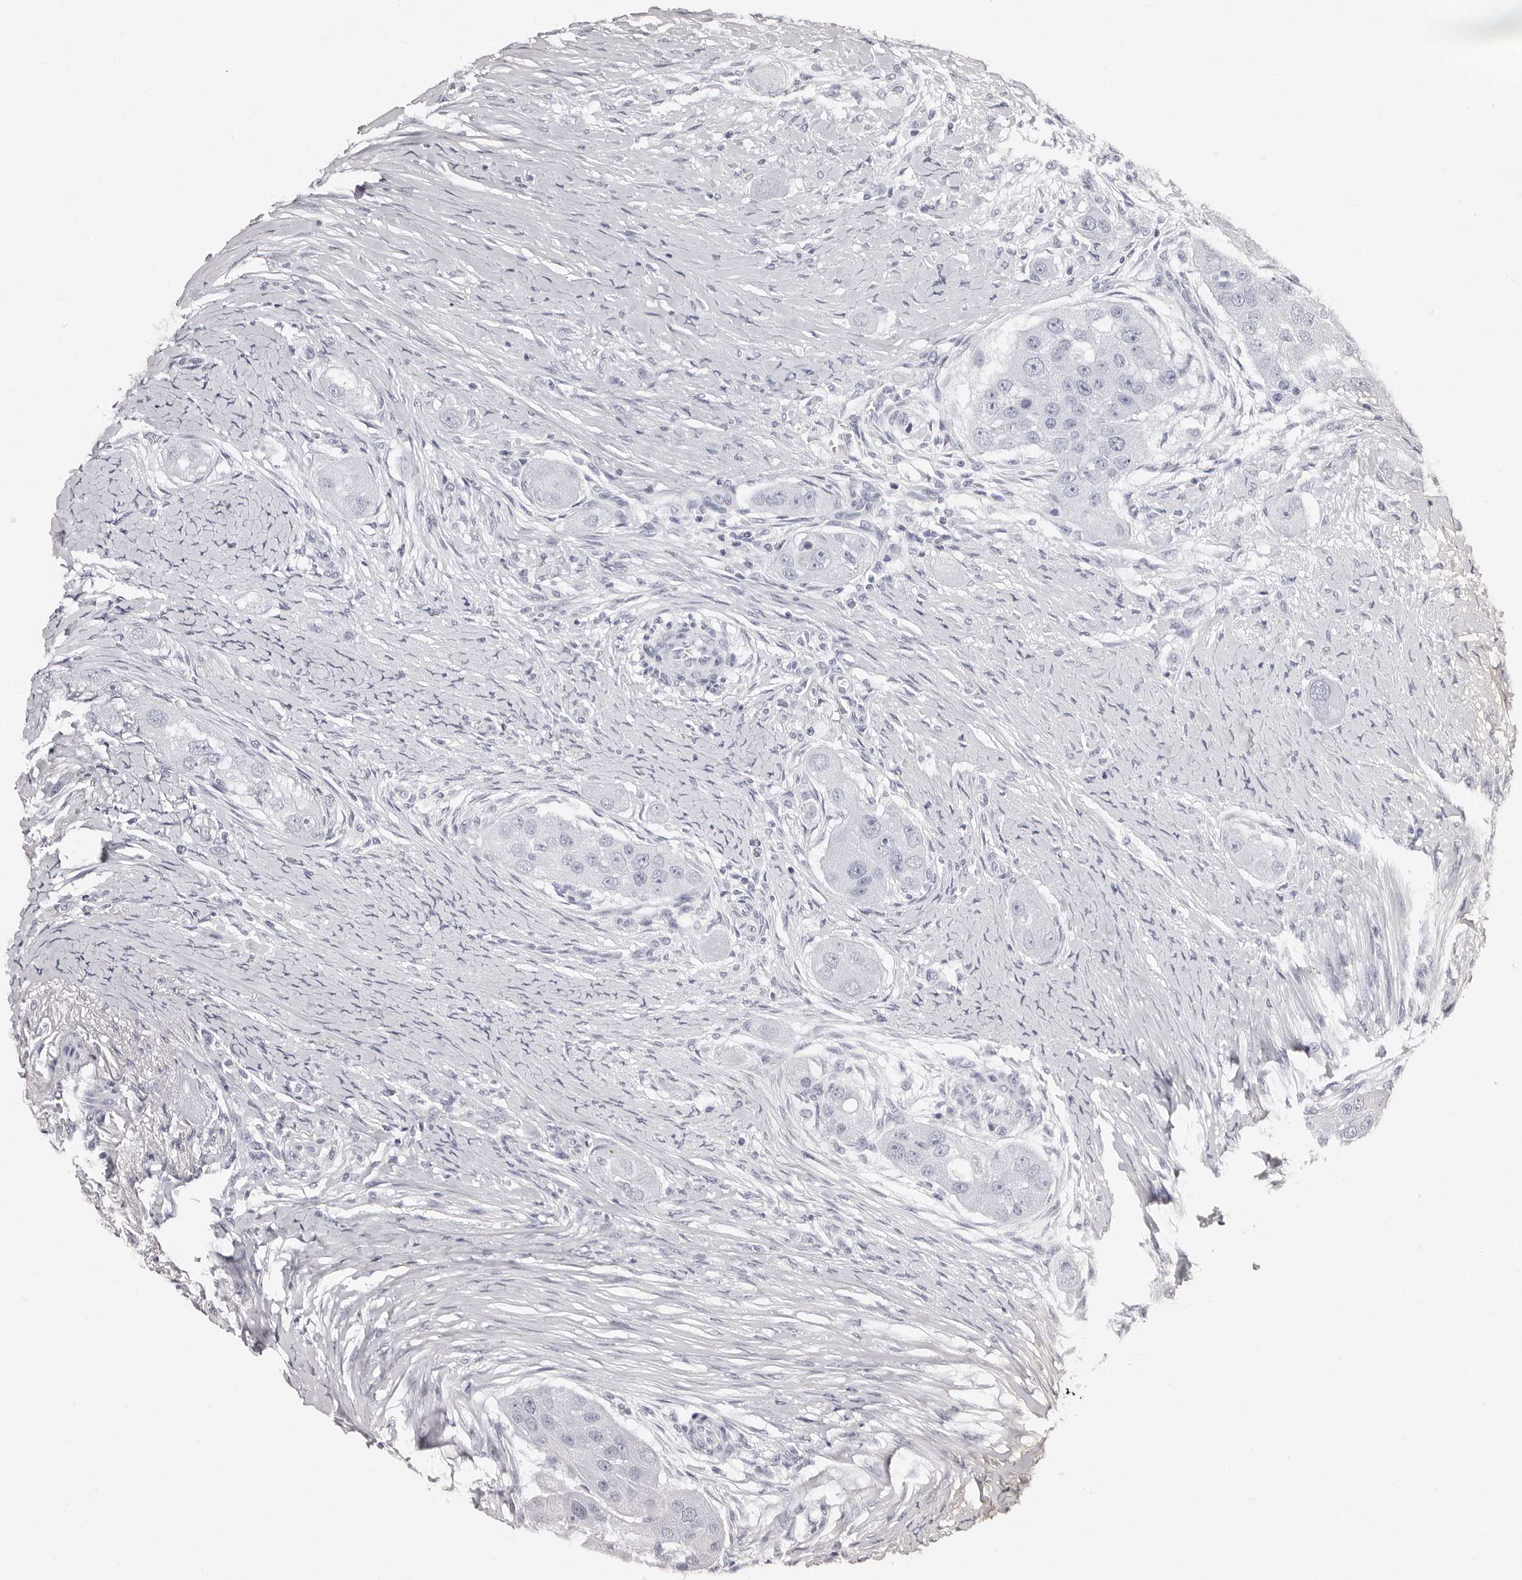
{"staining": {"intensity": "negative", "quantity": "none", "location": "none"}, "tissue": "head and neck cancer", "cell_type": "Tumor cells", "image_type": "cancer", "snomed": [{"axis": "morphology", "description": "Normal tissue, NOS"}, {"axis": "morphology", "description": "Squamous cell carcinoma, NOS"}, {"axis": "topography", "description": "Skeletal muscle"}, {"axis": "topography", "description": "Head-Neck"}], "caption": "Immunohistochemistry (IHC) image of human head and neck cancer (squamous cell carcinoma) stained for a protein (brown), which exhibits no expression in tumor cells.", "gene": "BPGM", "patient": {"sex": "male", "age": 51}}